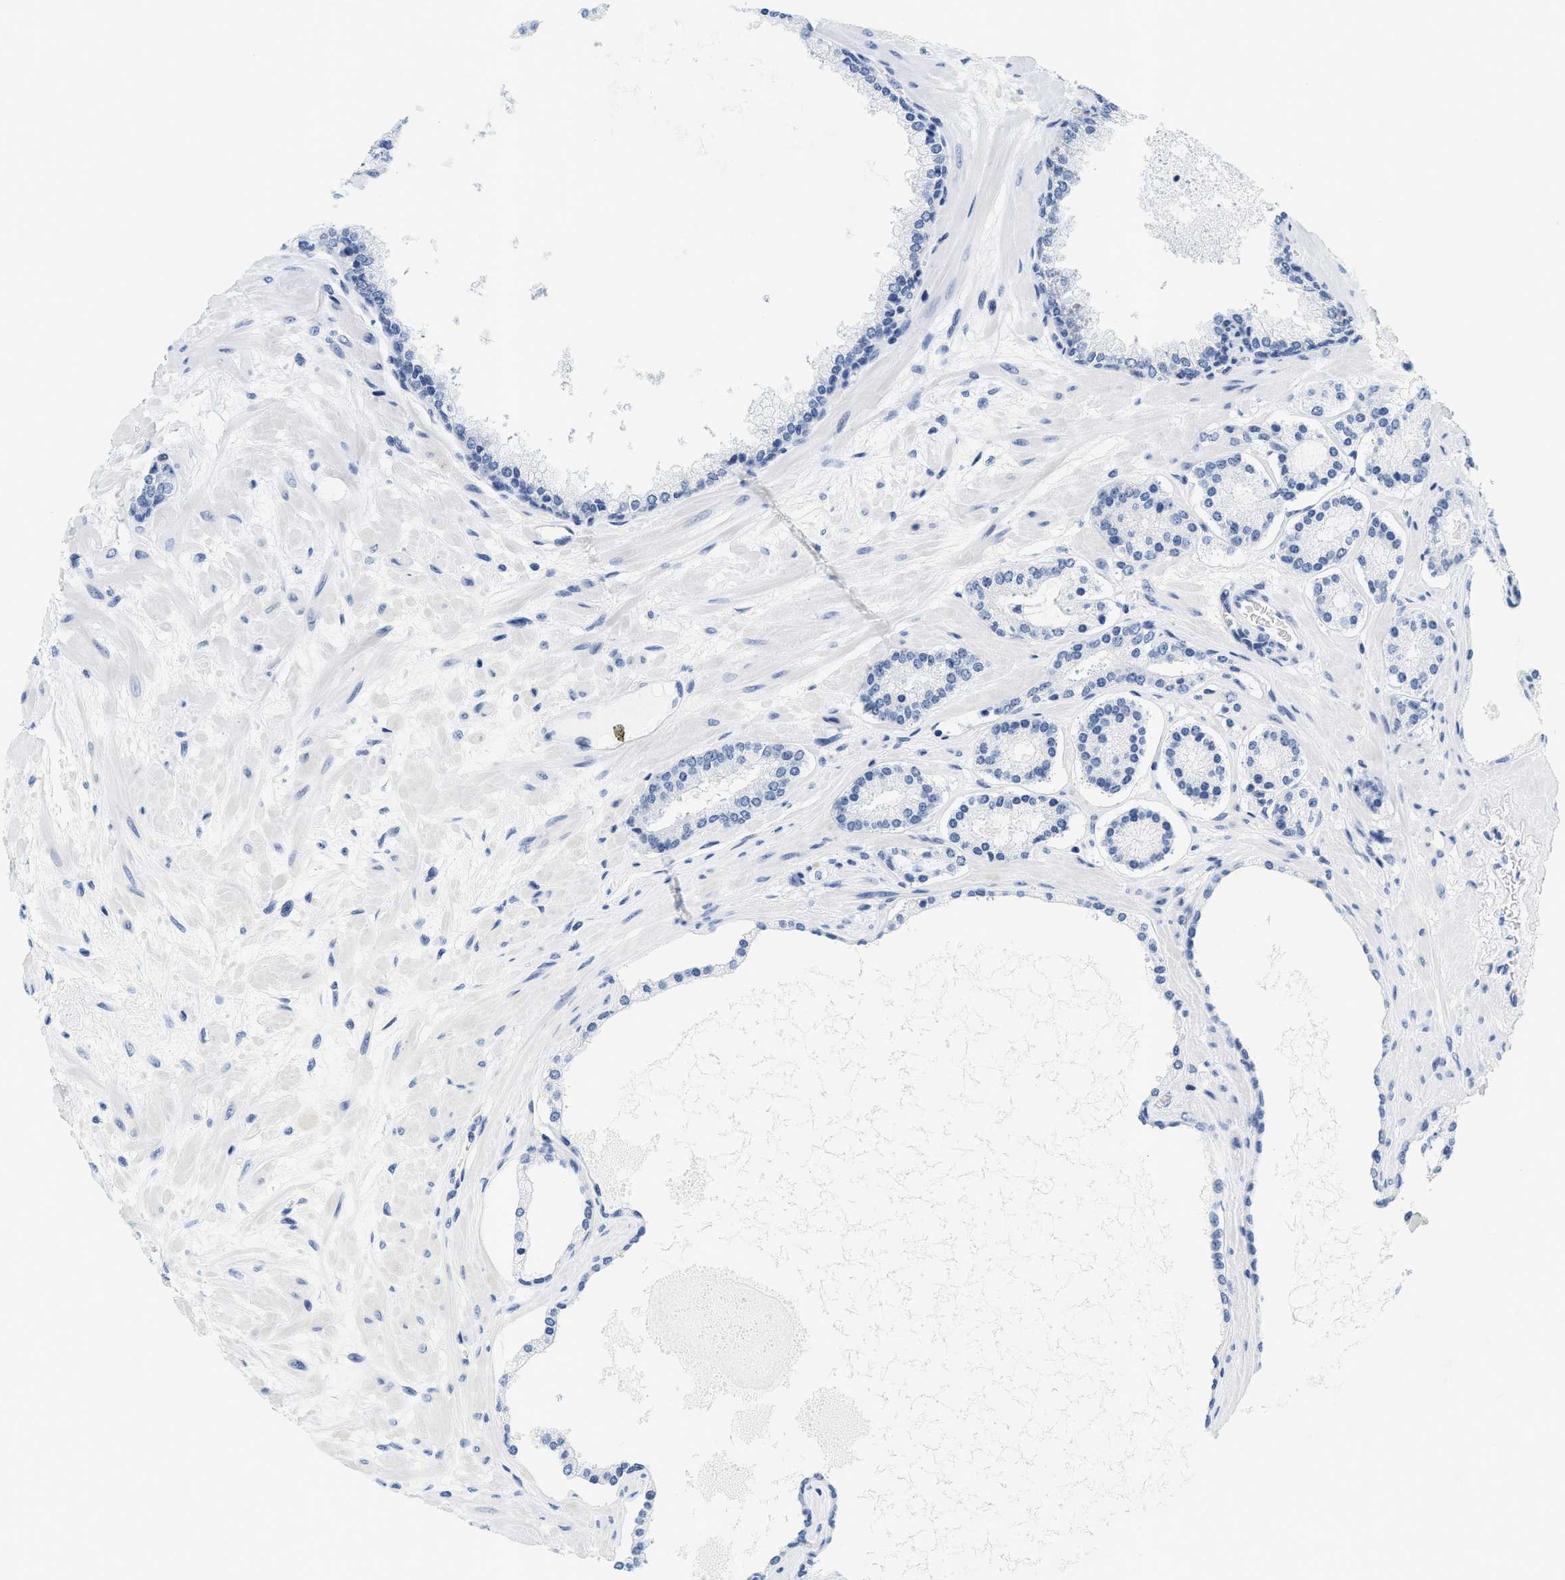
{"staining": {"intensity": "negative", "quantity": "none", "location": "none"}, "tissue": "prostate cancer", "cell_type": "Tumor cells", "image_type": "cancer", "snomed": [{"axis": "morphology", "description": "Adenocarcinoma, Low grade"}, {"axis": "topography", "description": "Prostate"}], "caption": "Immunohistochemical staining of prostate adenocarcinoma (low-grade) reveals no significant expression in tumor cells. (Stains: DAB (3,3'-diaminobenzidine) IHC with hematoxylin counter stain, Microscopy: brightfield microscopy at high magnification).", "gene": "KMT2A", "patient": {"sex": "male", "age": 63}}